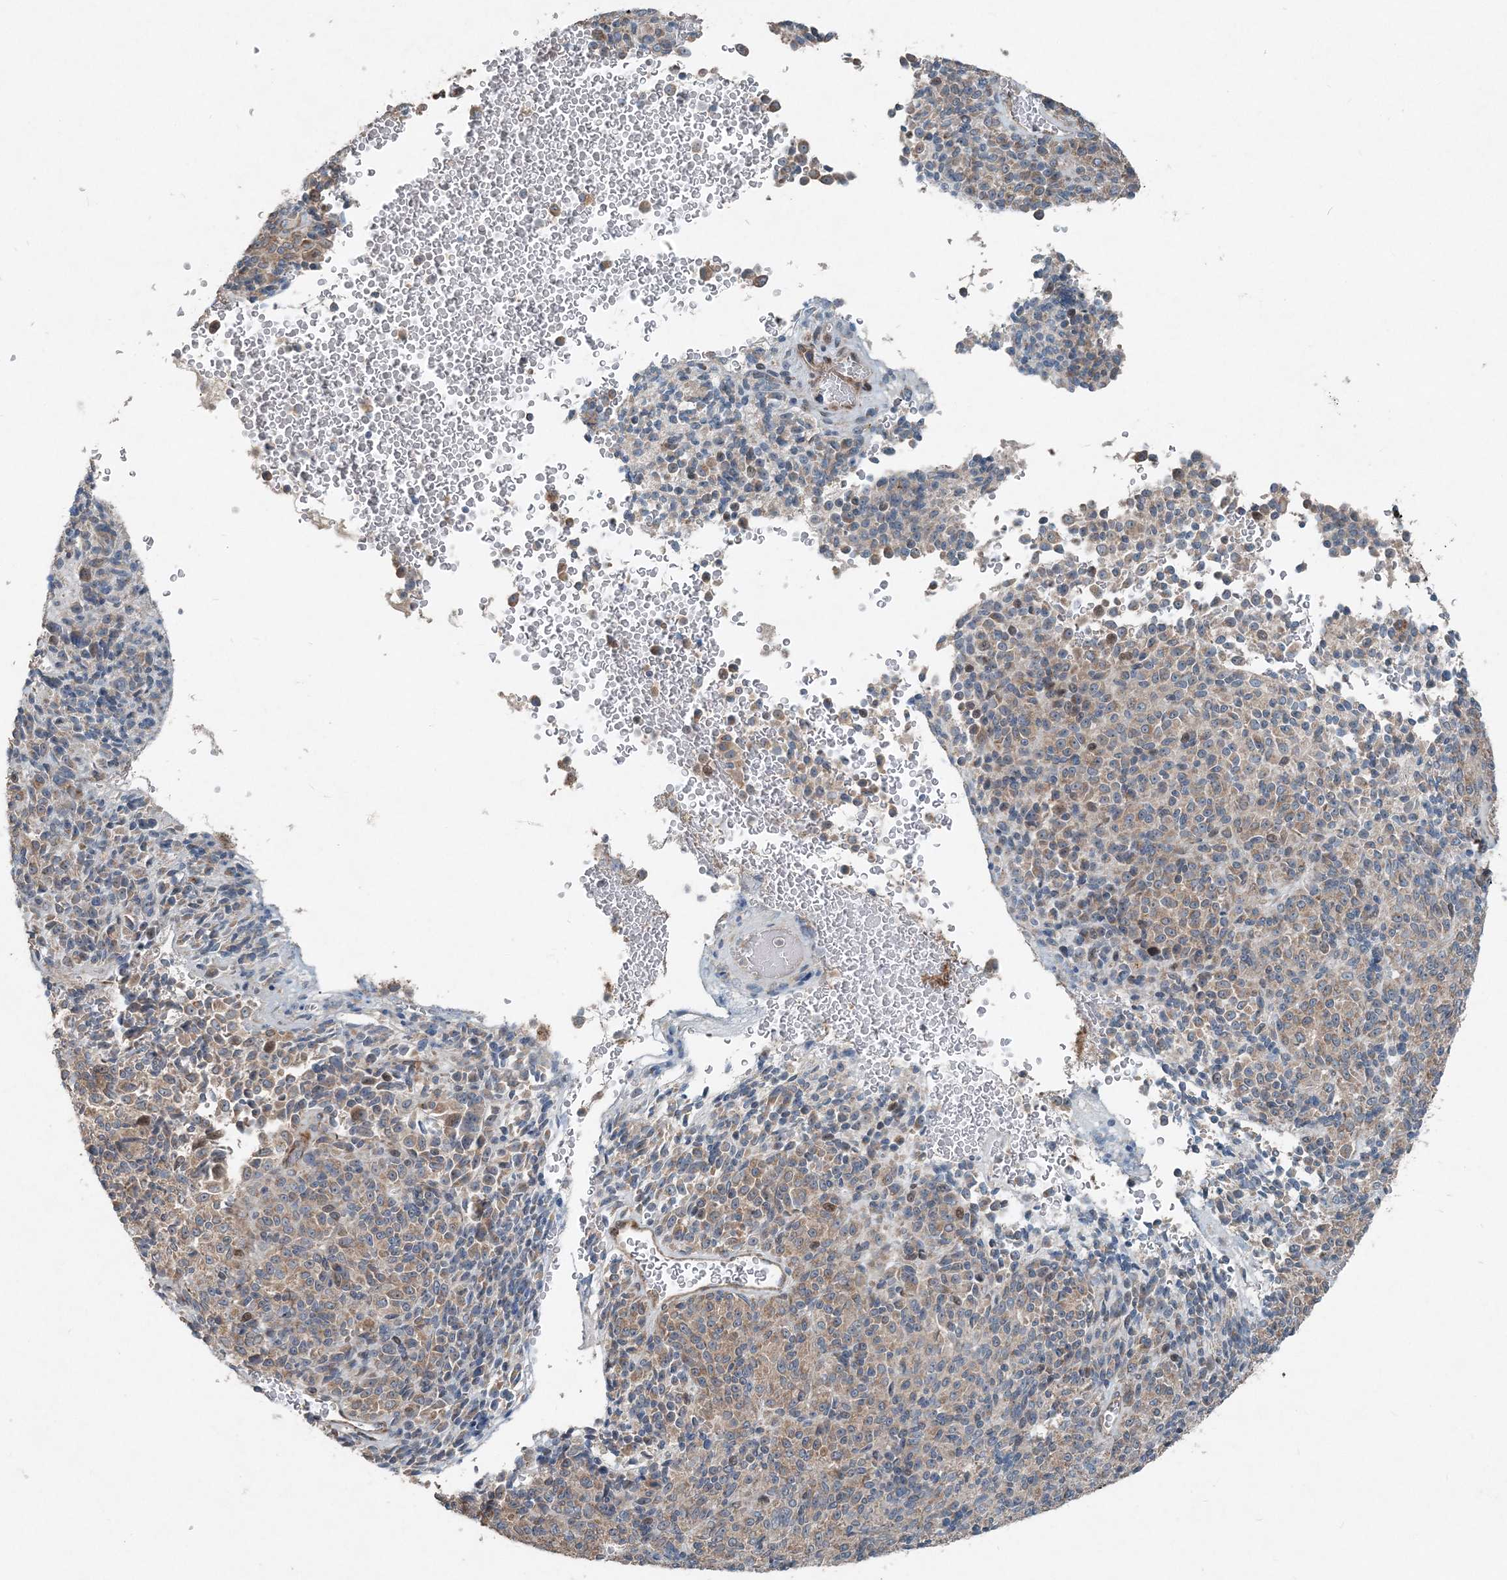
{"staining": {"intensity": "weak", "quantity": "<25%", "location": "cytoplasmic/membranous"}, "tissue": "melanoma", "cell_type": "Tumor cells", "image_type": "cancer", "snomed": [{"axis": "morphology", "description": "Malignant melanoma, Metastatic site"}, {"axis": "topography", "description": "Brain"}], "caption": "An image of malignant melanoma (metastatic site) stained for a protein demonstrates no brown staining in tumor cells. (Immunohistochemistry (ihc), brightfield microscopy, high magnification).", "gene": "INTU", "patient": {"sex": "female", "age": 56}}